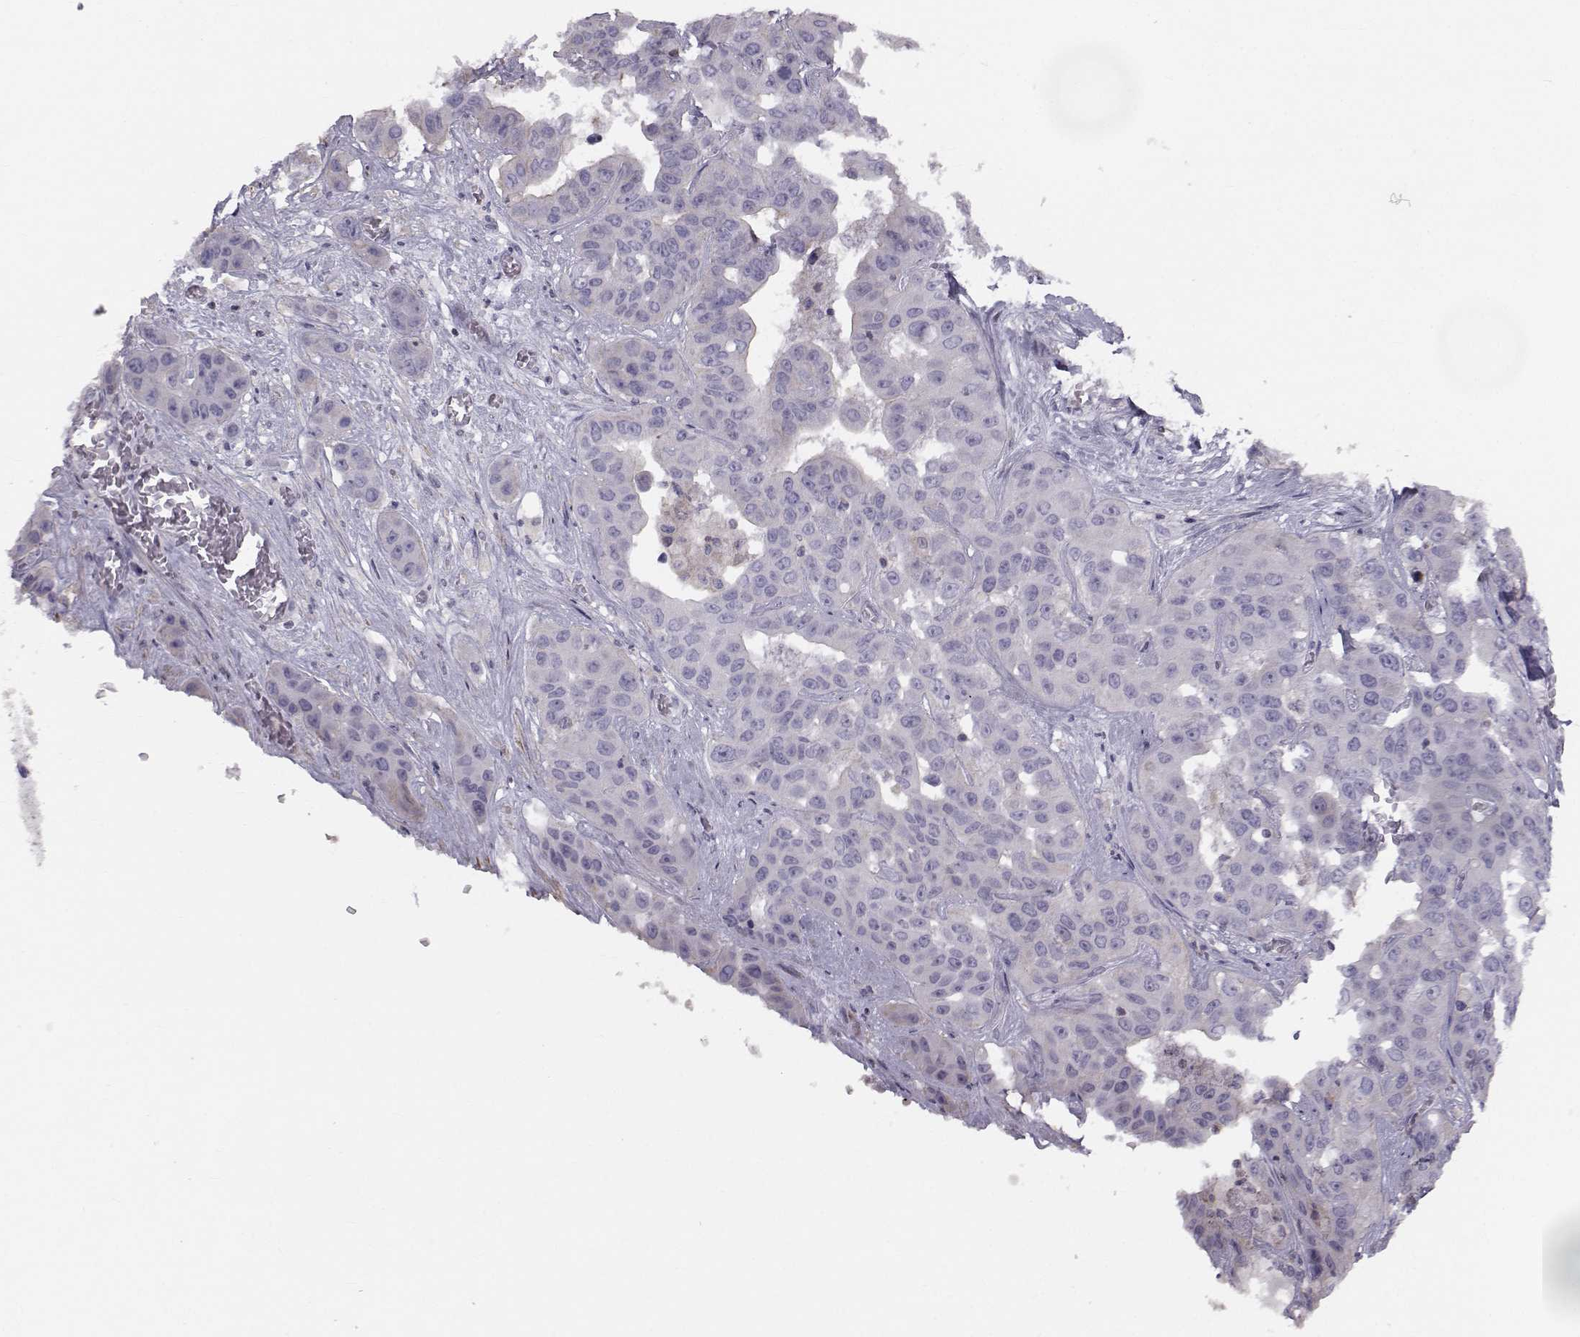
{"staining": {"intensity": "negative", "quantity": "none", "location": "none"}, "tissue": "liver cancer", "cell_type": "Tumor cells", "image_type": "cancer", "snomed": [{"axis": "morphology", "description": "Cholangiocarcinoma"}, {"axis": "topography", "description": "Liver"}], "caption": "There is no significant expression in tumor cells of liver cholangiocarcinoma.", "gene": "GARIN3", "patient": {"sex": "female", "age": 52}}